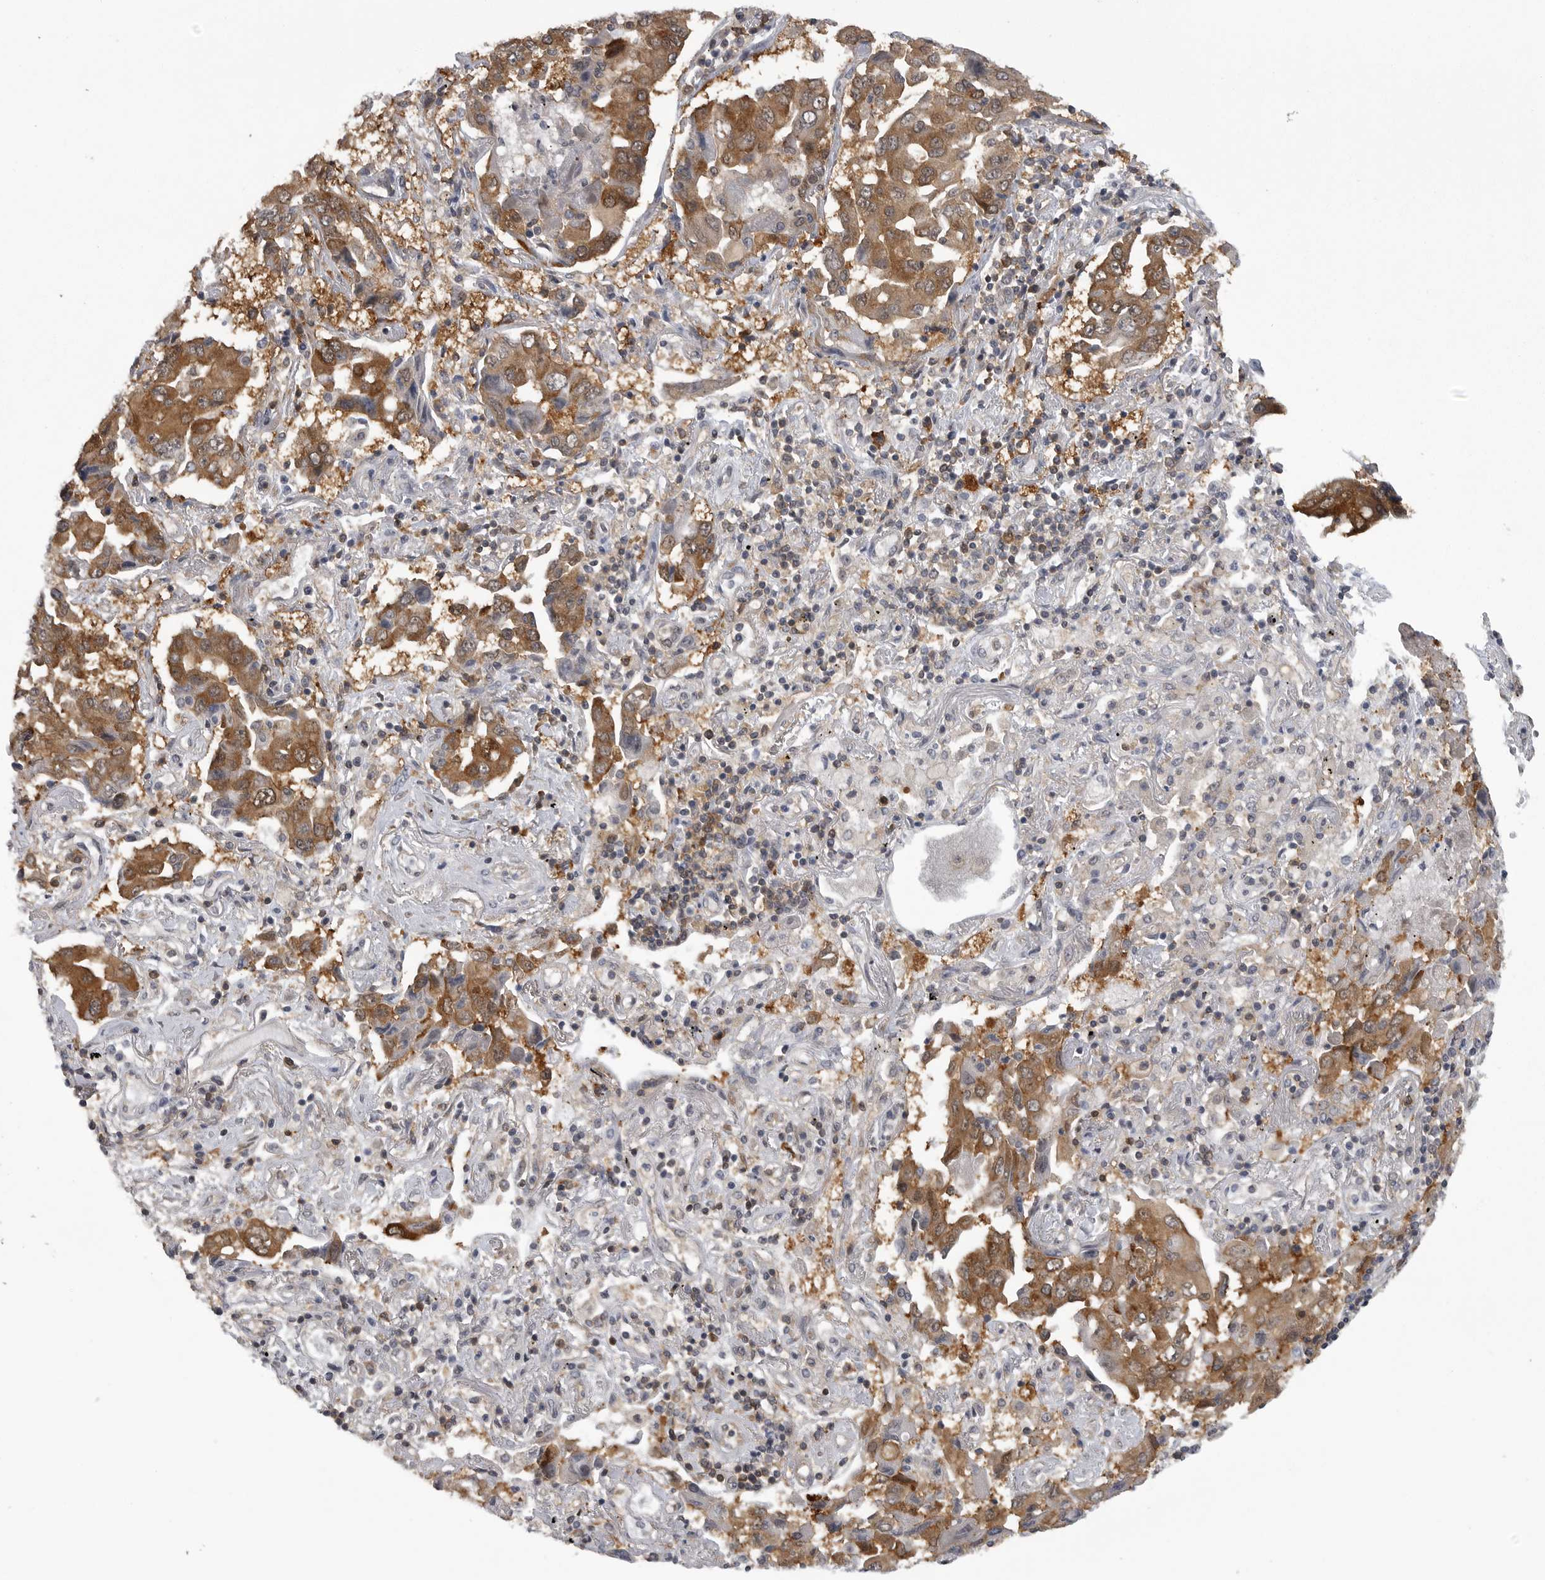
{"staining": {"intensity": "moderate", "quantity": ">75%", "location": "cytoplasmic/membranous"}, "tissue": "lung cancer", "cell_type": "Tumor cells", "image_type": "cancer", "snomed": [{"axis": "morphology", "description": "Adenocarcinoma, NOS"}, {"axis": "topography", "description": "Lung"}], "caption": "Immunohistochemical staining of human lung cancer (adenocarcinoma) reveals medium levels of moderate cytoplasmic/membranous expression in approximately >75% of tumor cells.", "gene": "CACYBP", "patient": {"sex": "female", "age": 65}}